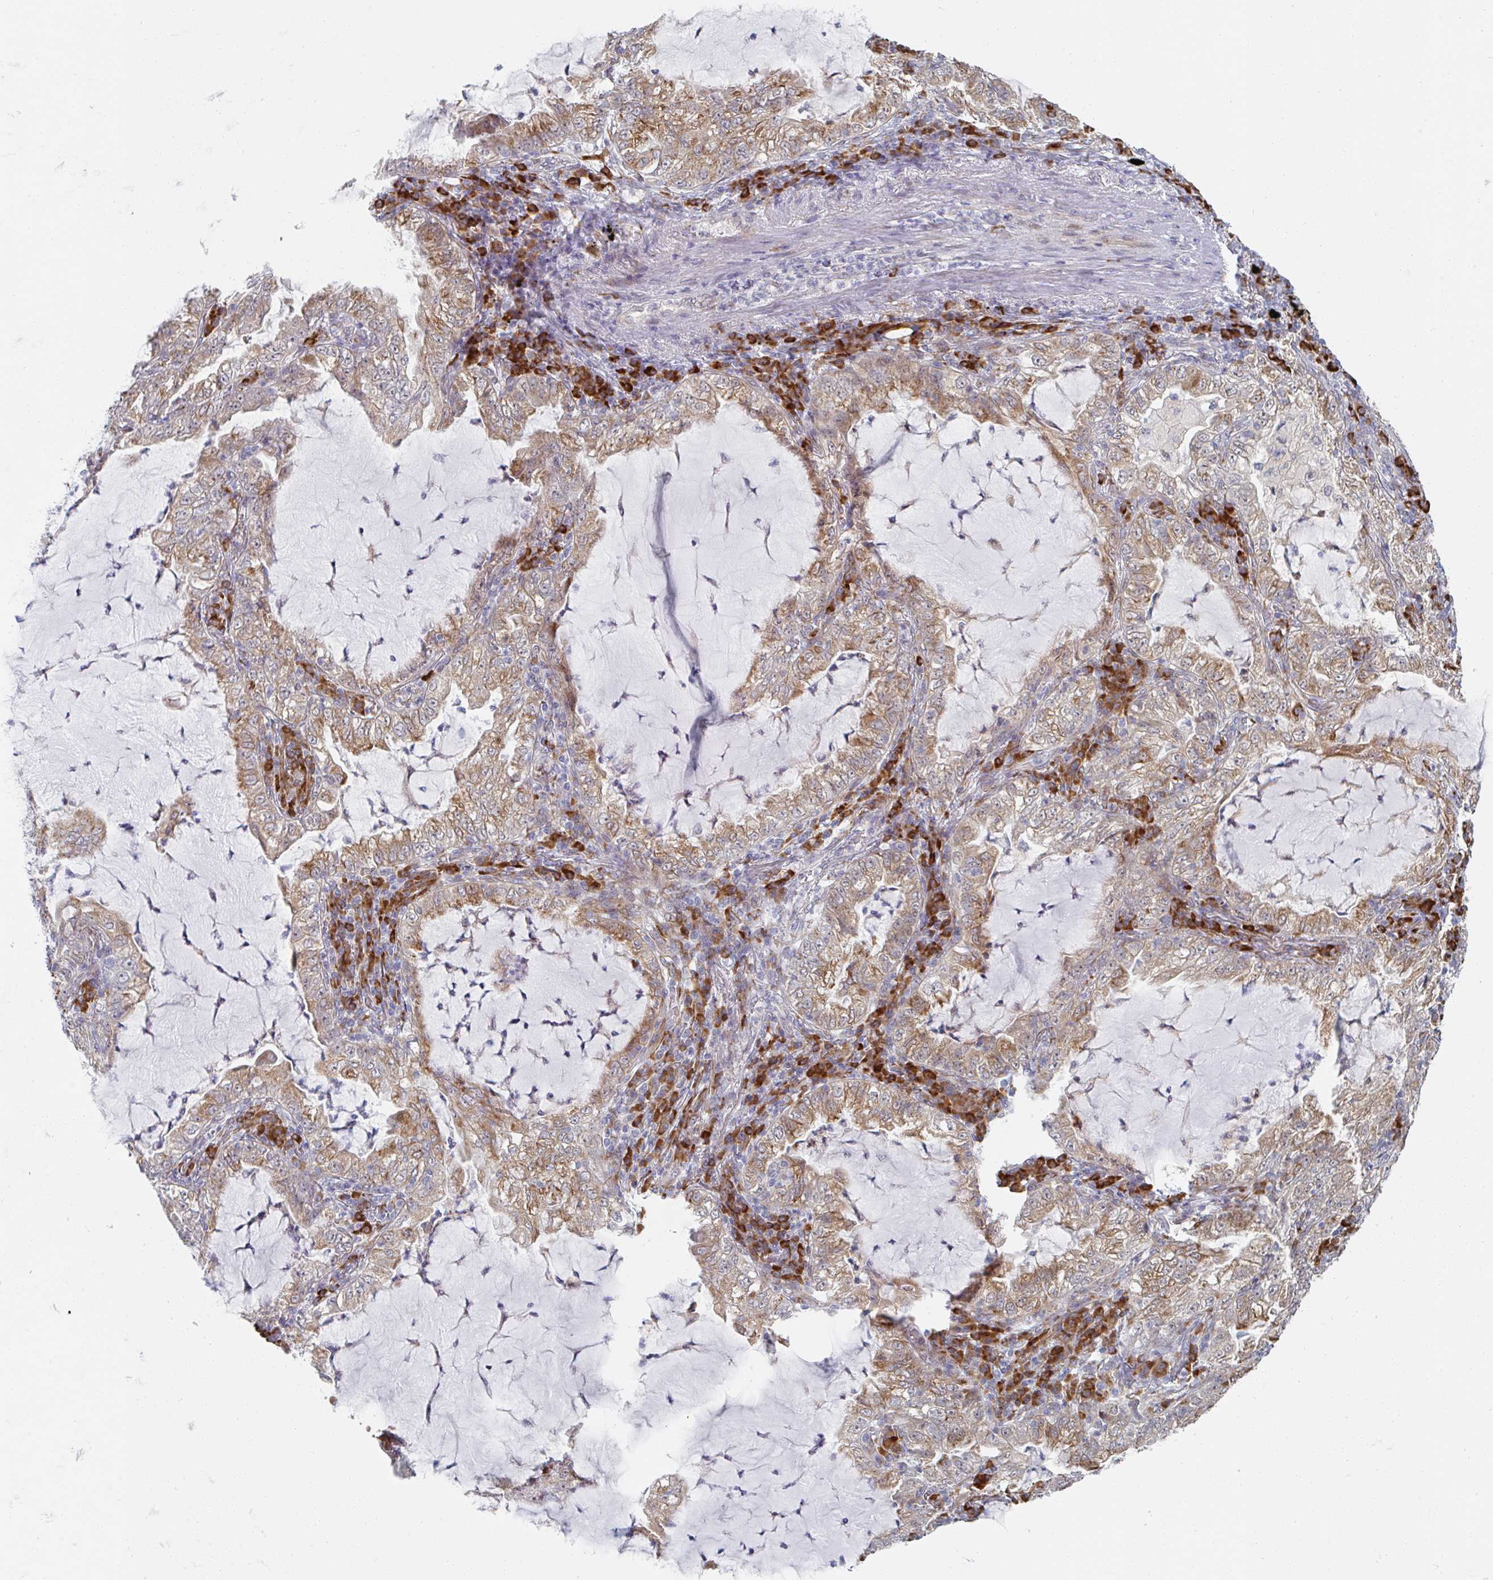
{"staining": {"intensity": "moderate", "quantity": ">75%", "location": "cytoplasmic/membranous"}, "tissue": "lung cancer", "cell_type": "Tumor cells", "image_type": "cancer", "snomed": [{"axis": "morphology", "description": "Adenocarcinoma, NOS"}, {"axis": "topography", "description": "Lung"}], "caption": "Brown immunohistochemical staining in adenocarcinoma (lung) demonstrates moderate cytoplasmic/membranous expression in about >75% of tumor cells.", "gene": "TRAPPC10", "patient": {"sex": "female", "age": 73}}